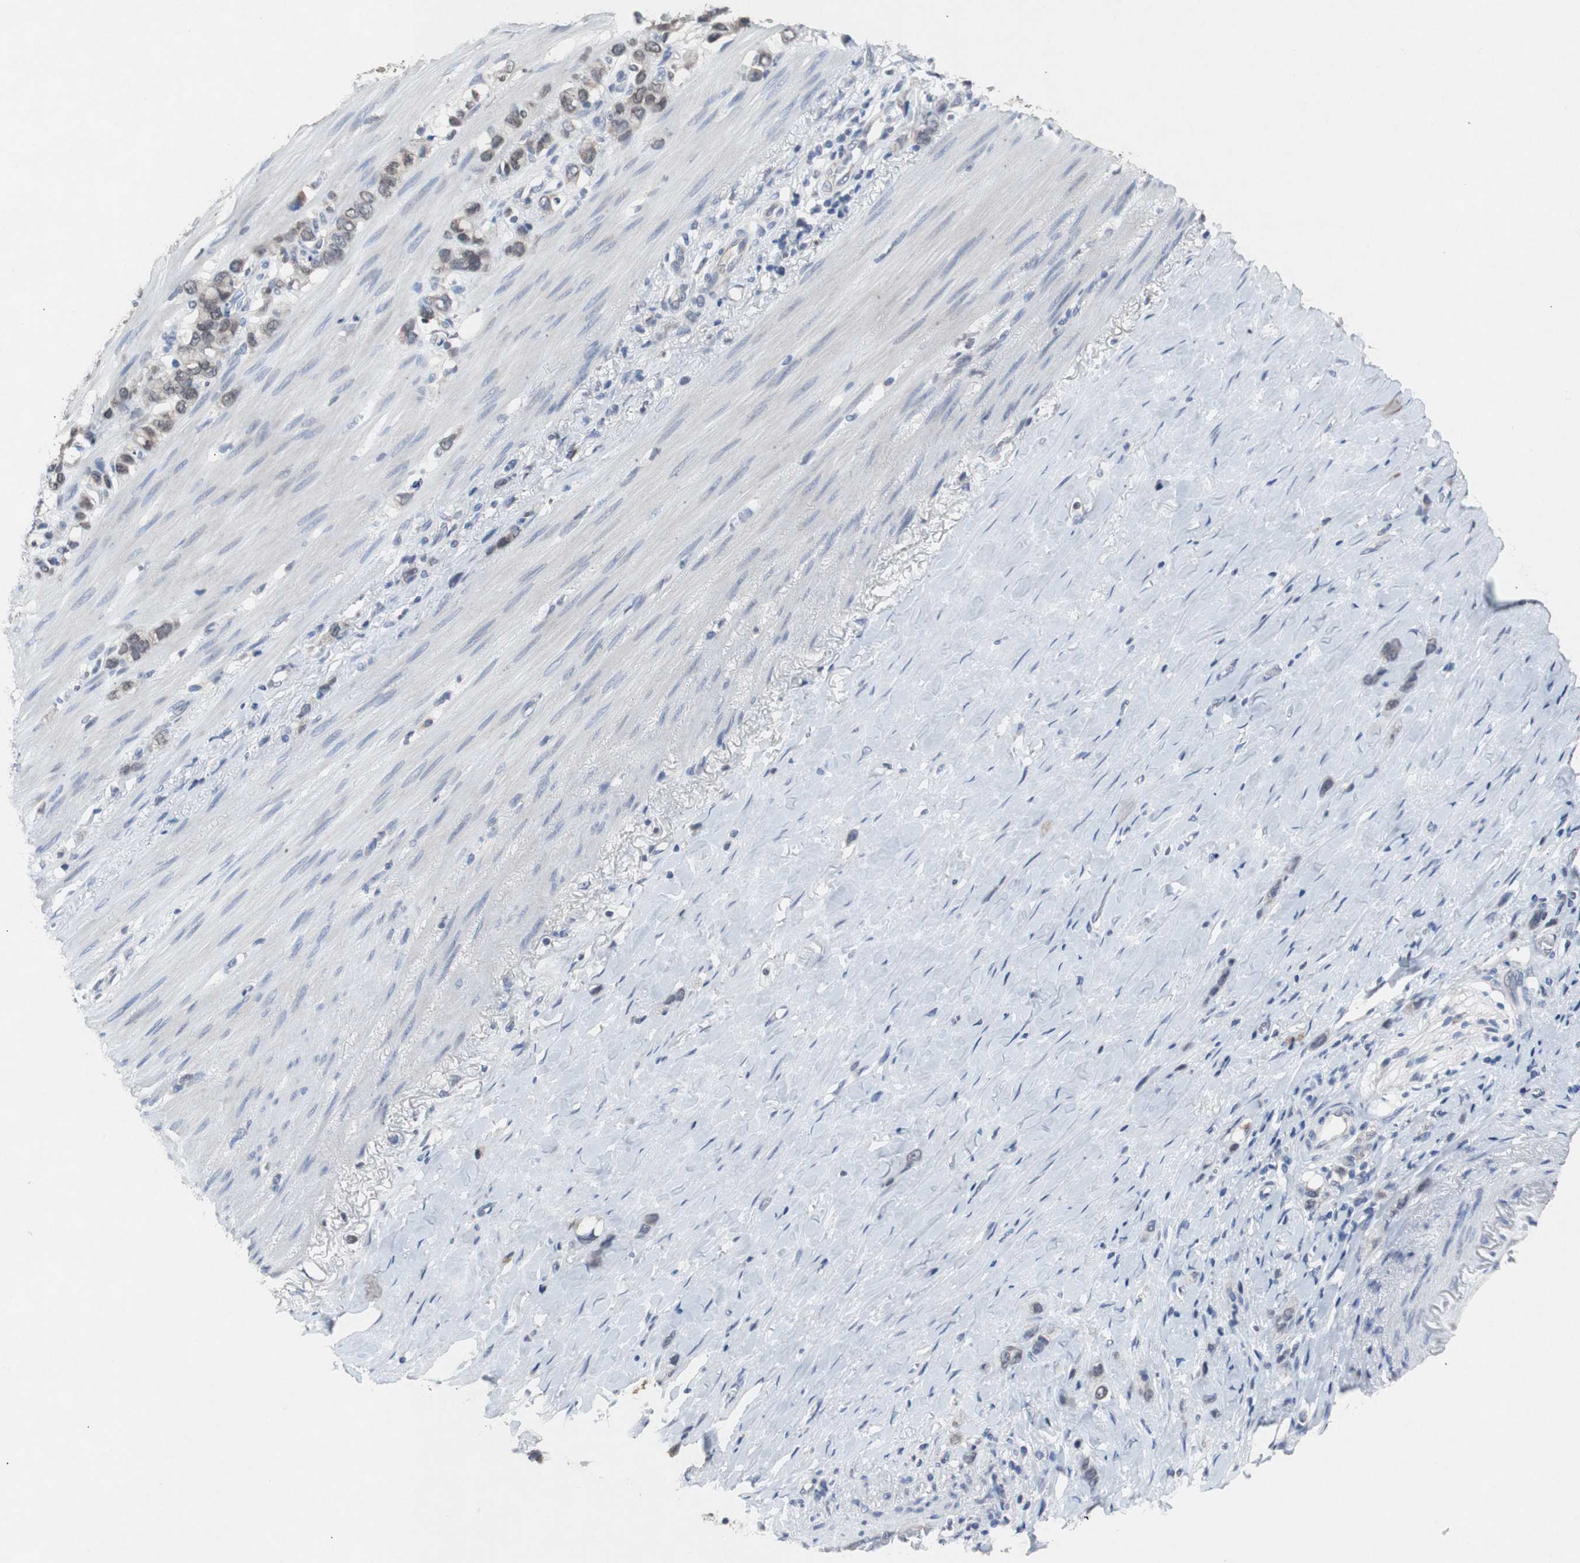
{"staining": {"intensity": "weak", "quantity": ">75%", "location": "nuclear"}, "tissue": "stomach cancer", "cell_type": "Tumor cells", "image_type": "cancer", "snomed": [{"axis": "morphology", "description": "Normal tissue, NOS"}, {"axis": "morphology", "description": "Adenocarcinoma, NOS"}, {"axis": "morphology", "description": "Adenocarcinoma, High grade"}, {"axis": "topography", "description": "Stomach, upper"}, {"axis": "topography", "description": "Stomach"}], "caption": "An immunohistochemistry (IHC) micrograph of tumor tissue is shown. Protein staining in brown shows weak nuclear positivity in stomach cancer (high-grade adenocarcinoma) within tumor cells.", "gene": "RBM47", "patient": {"sex": "female", "age": 65}}